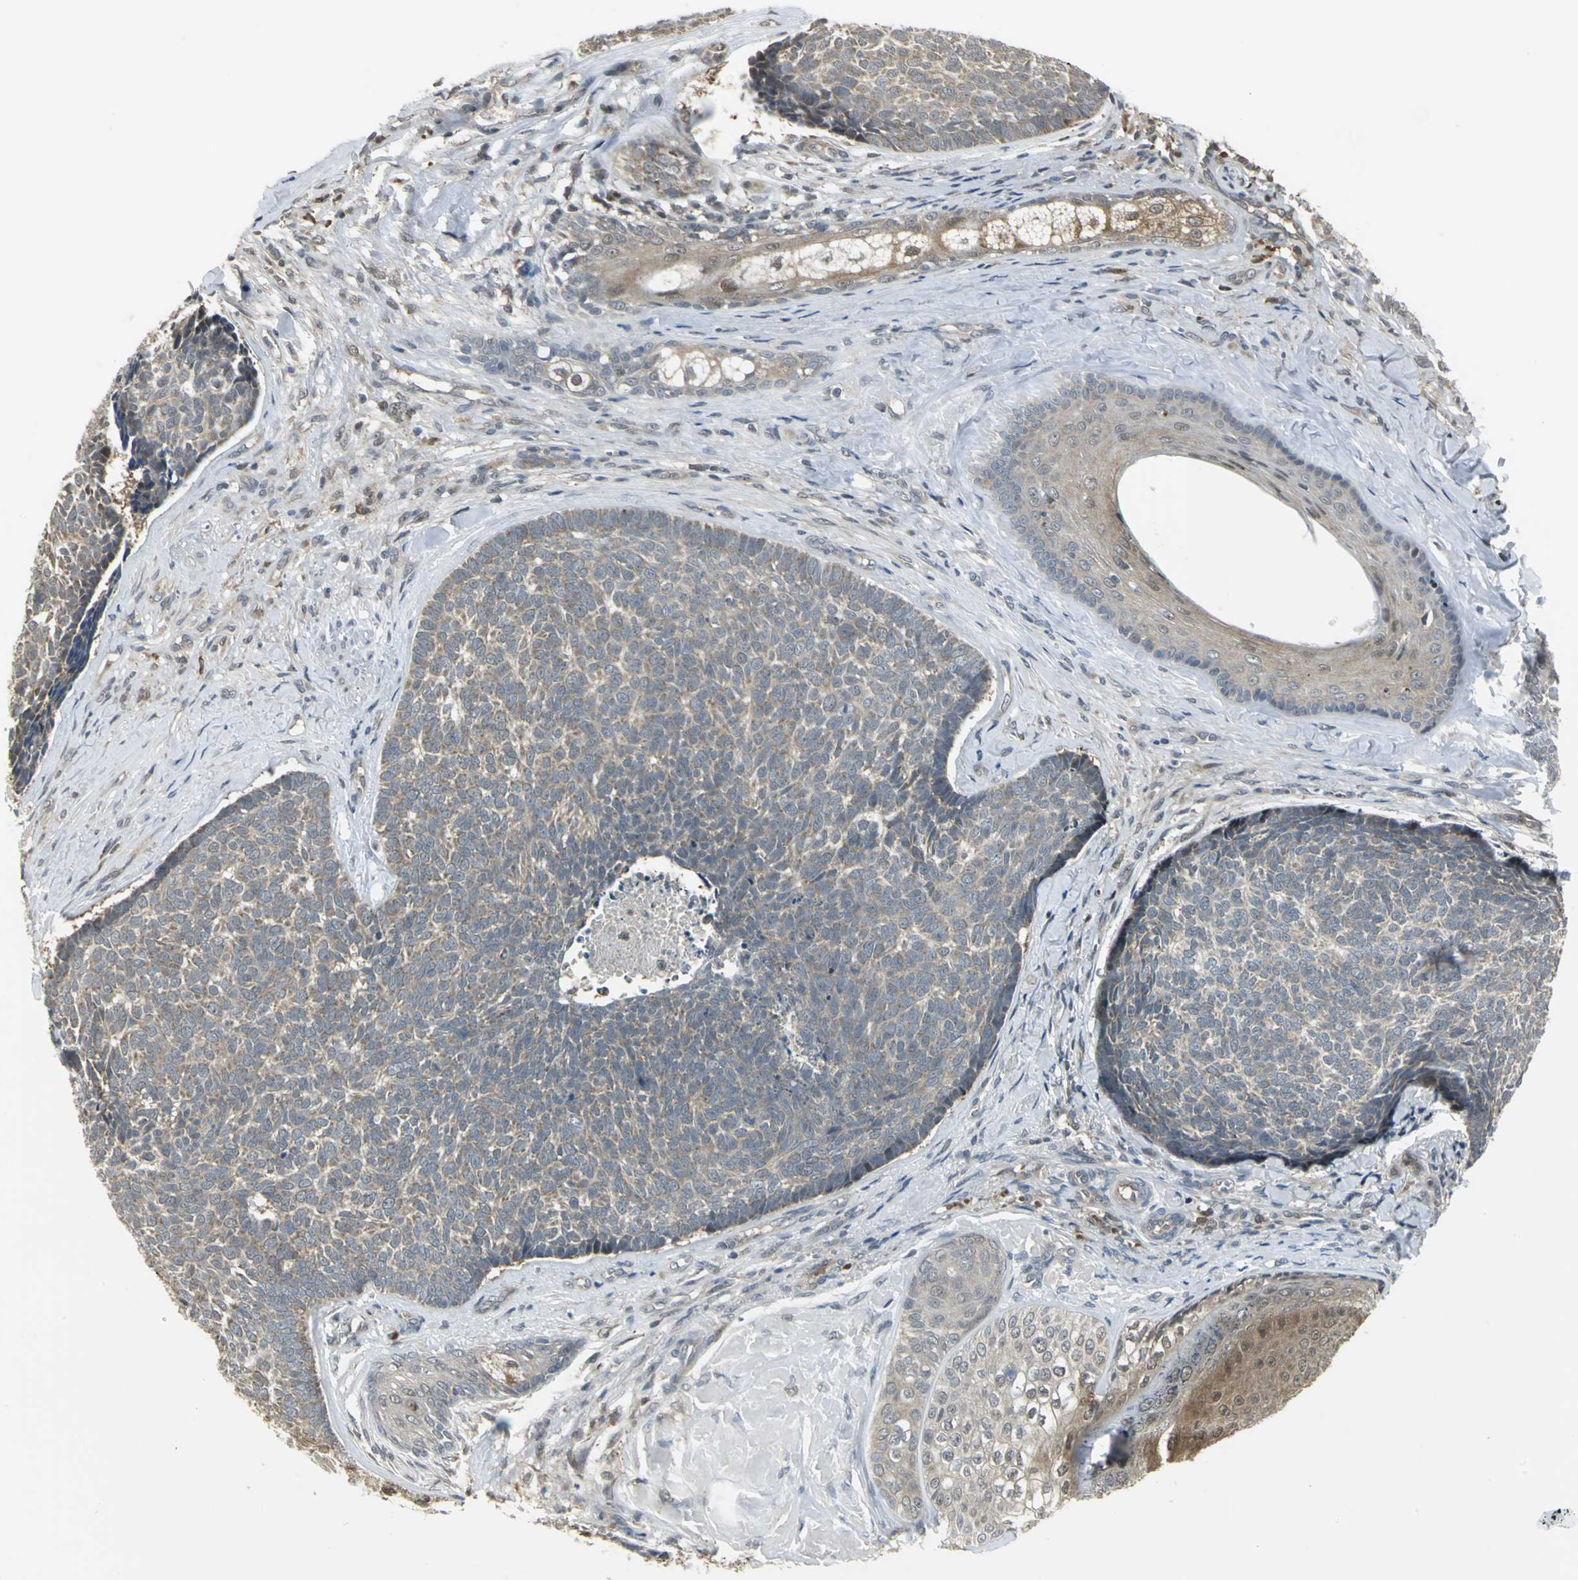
{"staining": {"intensity": "weak", "quantity": ">75%", "location": "cytoplasmic/membranous"}, "tissue": "skin cancer", "cell_type": "Tumor cells", "image_type": "cancer", "snomed": [{"axis": "morphology", "description": "Basal cell carcinoma"}, {"axis": "topography", "description": "Skin"}], "caption": "Immunohistochemistry histopathology image of skin cancer stained for a protein (brown), which displays low levels of weak cytoplasmic/membranous positivity in approximately >75% of tumor cells.", "gene": "PSMC4", "patient": {"sex": "male", "age": 84}}